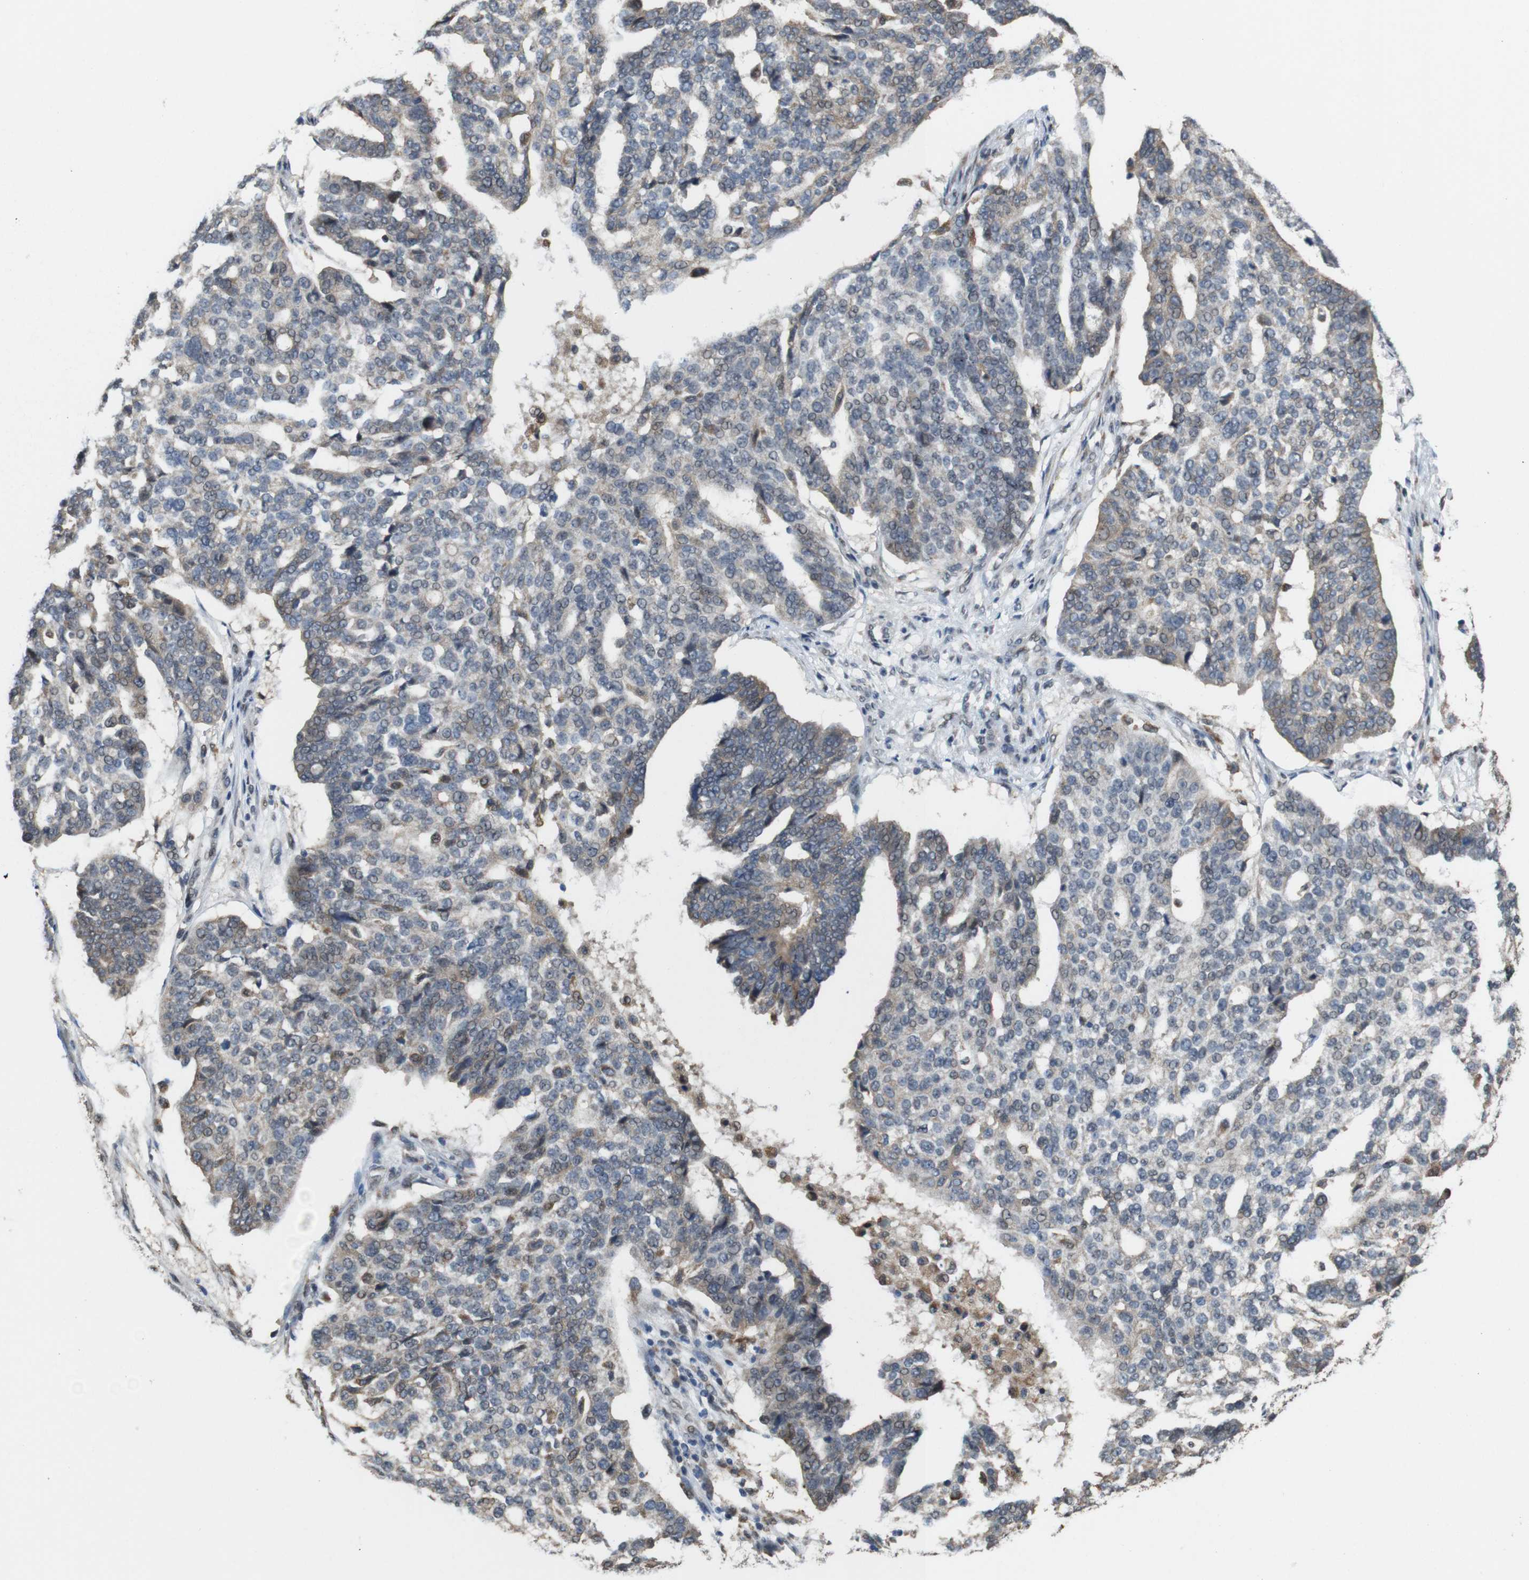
{"staining": {"intensity": "weak", "quantity": ">75%", "location": "cytoplasmic/membranous,nuclear"}, "tissue": "ovarian cancer", "cell_type": "Tumor cells", "image_type": "cancer", "snomed": [{"axis": "morphology", "description": "Cystadenocarcinoma, serous, NOS"}, {"axis": "topography", "description": "Ovary"}], "caption": "Ovarian cancer tissue exhibits weak cytoplasmic/membranous and nuclear staining in about >75% of tumor cells, visualized by immunohistochemistry.", "gene": "PNMA8A", "patient": {"sex": "female", "age": 59}}